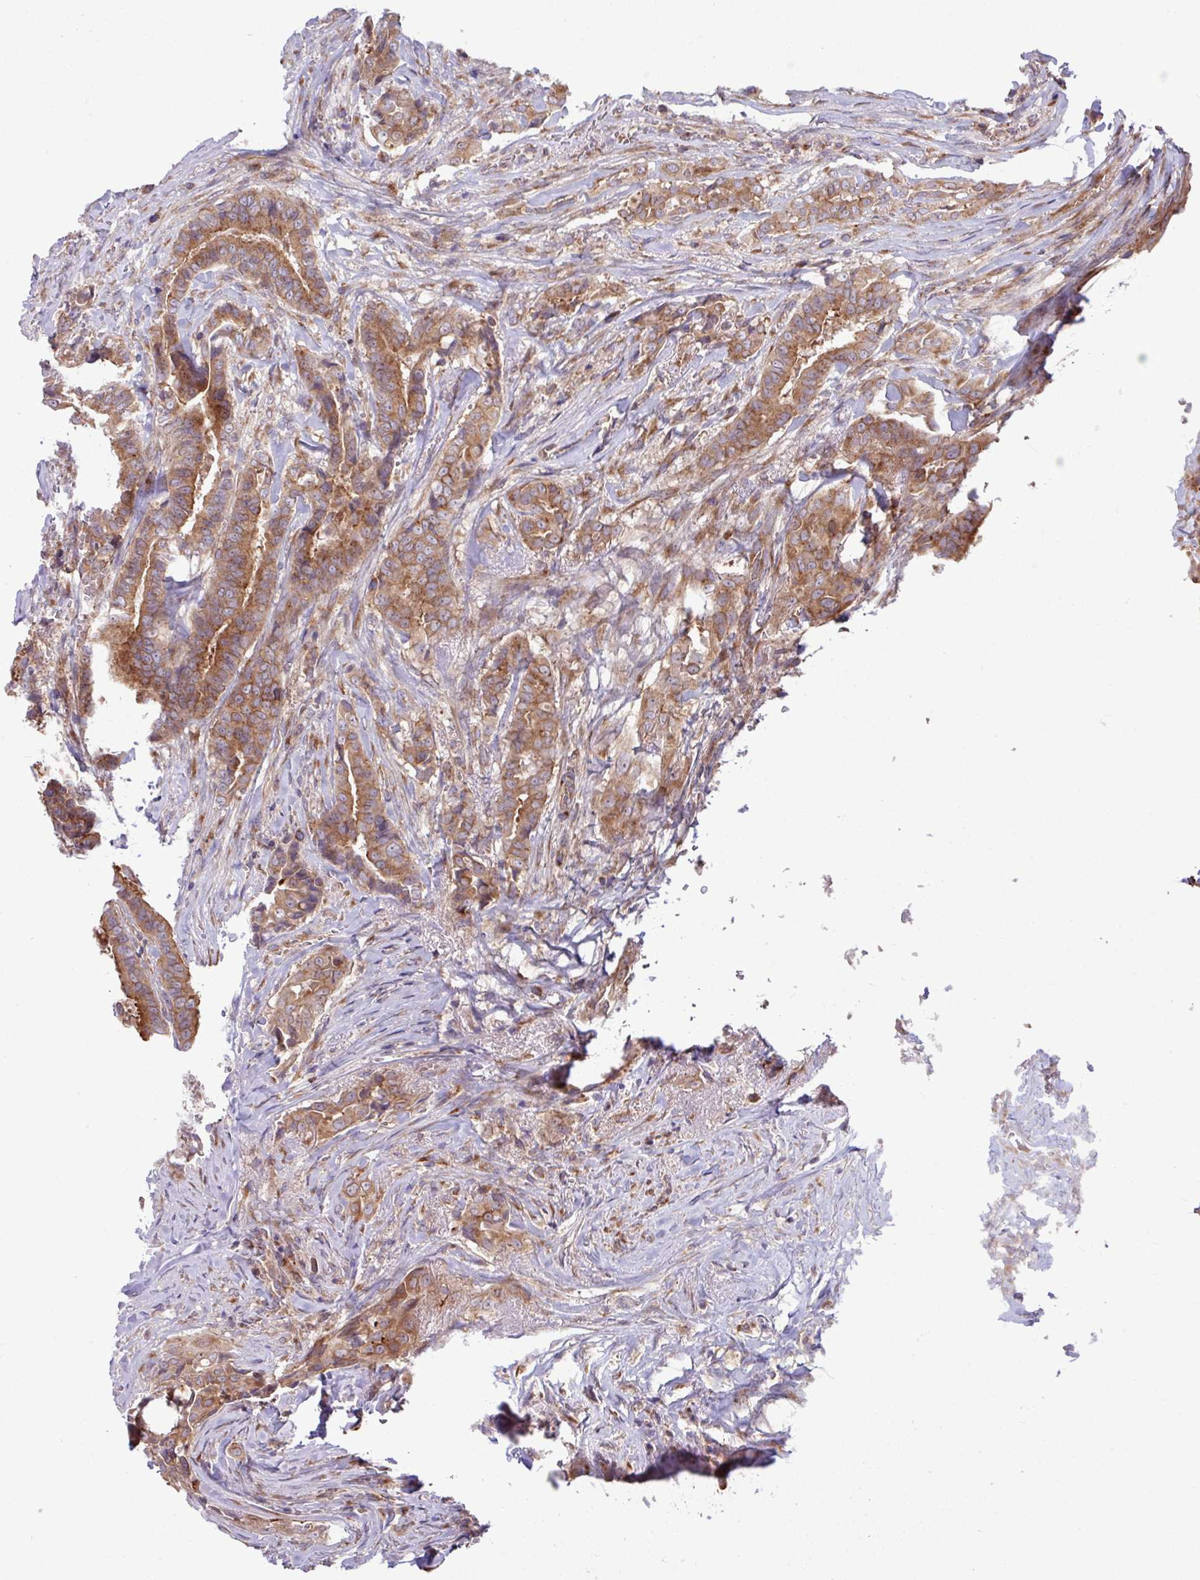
{"staining": {"intensity": "moderate", "quantity": ">75%", "location": "cytoplasmic/membranous"}, "tissue": "thyroid cancer", "cell_type": "Tumor cells", "image_type": "cancer", "snomed": [{"axis": "morphology", "description": "Papillary adenocarcinoma, NOS"}, {"axis": "topography", "description": "Thyroid gland"}], "caption": "This is a histology image of immunohistochemistry staining of papillary adenocarcinoma (thyroid), which shows moderate expression in the cytoplasmic/membranous of tumor cells.", "gene": "LSM12", "patient": {"sex": "male", "age": 61}}